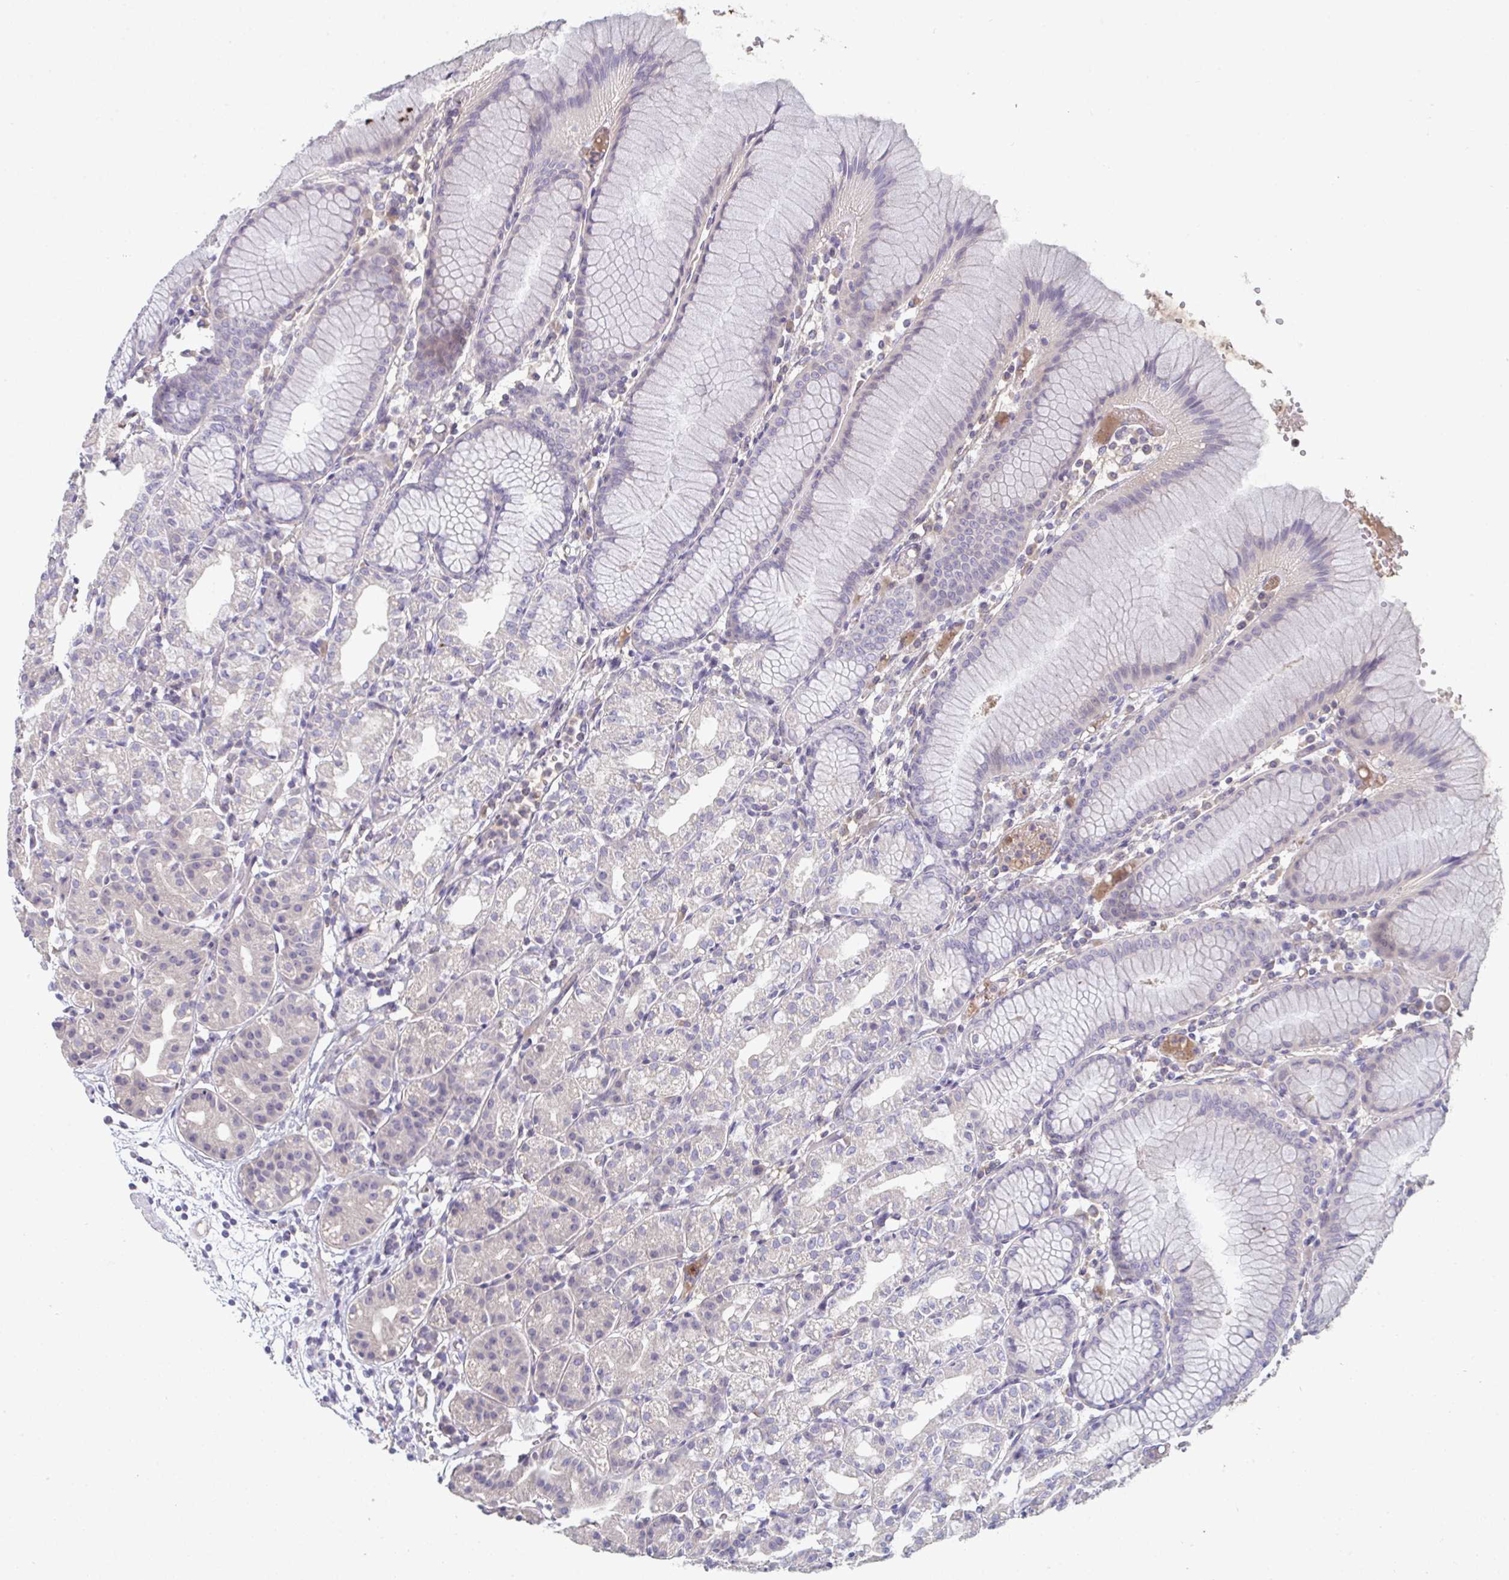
{"staining": {"intensity": "negative", "quantity": "none", "location": "none"}, "tissue": "stomach", "cell_type": "Glandular cells", "image_type": "normal", "snomed": [{"axis": "morphology", "description": "Normal tissue, NOS"}, {"axis": "topography", "description": "Stomach"}], "caption": "Immunohistochemistry (IHC) micrograph of unremarkable stomach: stomach stained with DAB (3,3'-diaminobenzidine) displays no significant protein staining in glandular cells.", "gene": "HGFAC", "patient": {"sex": "female", "age": 57}}